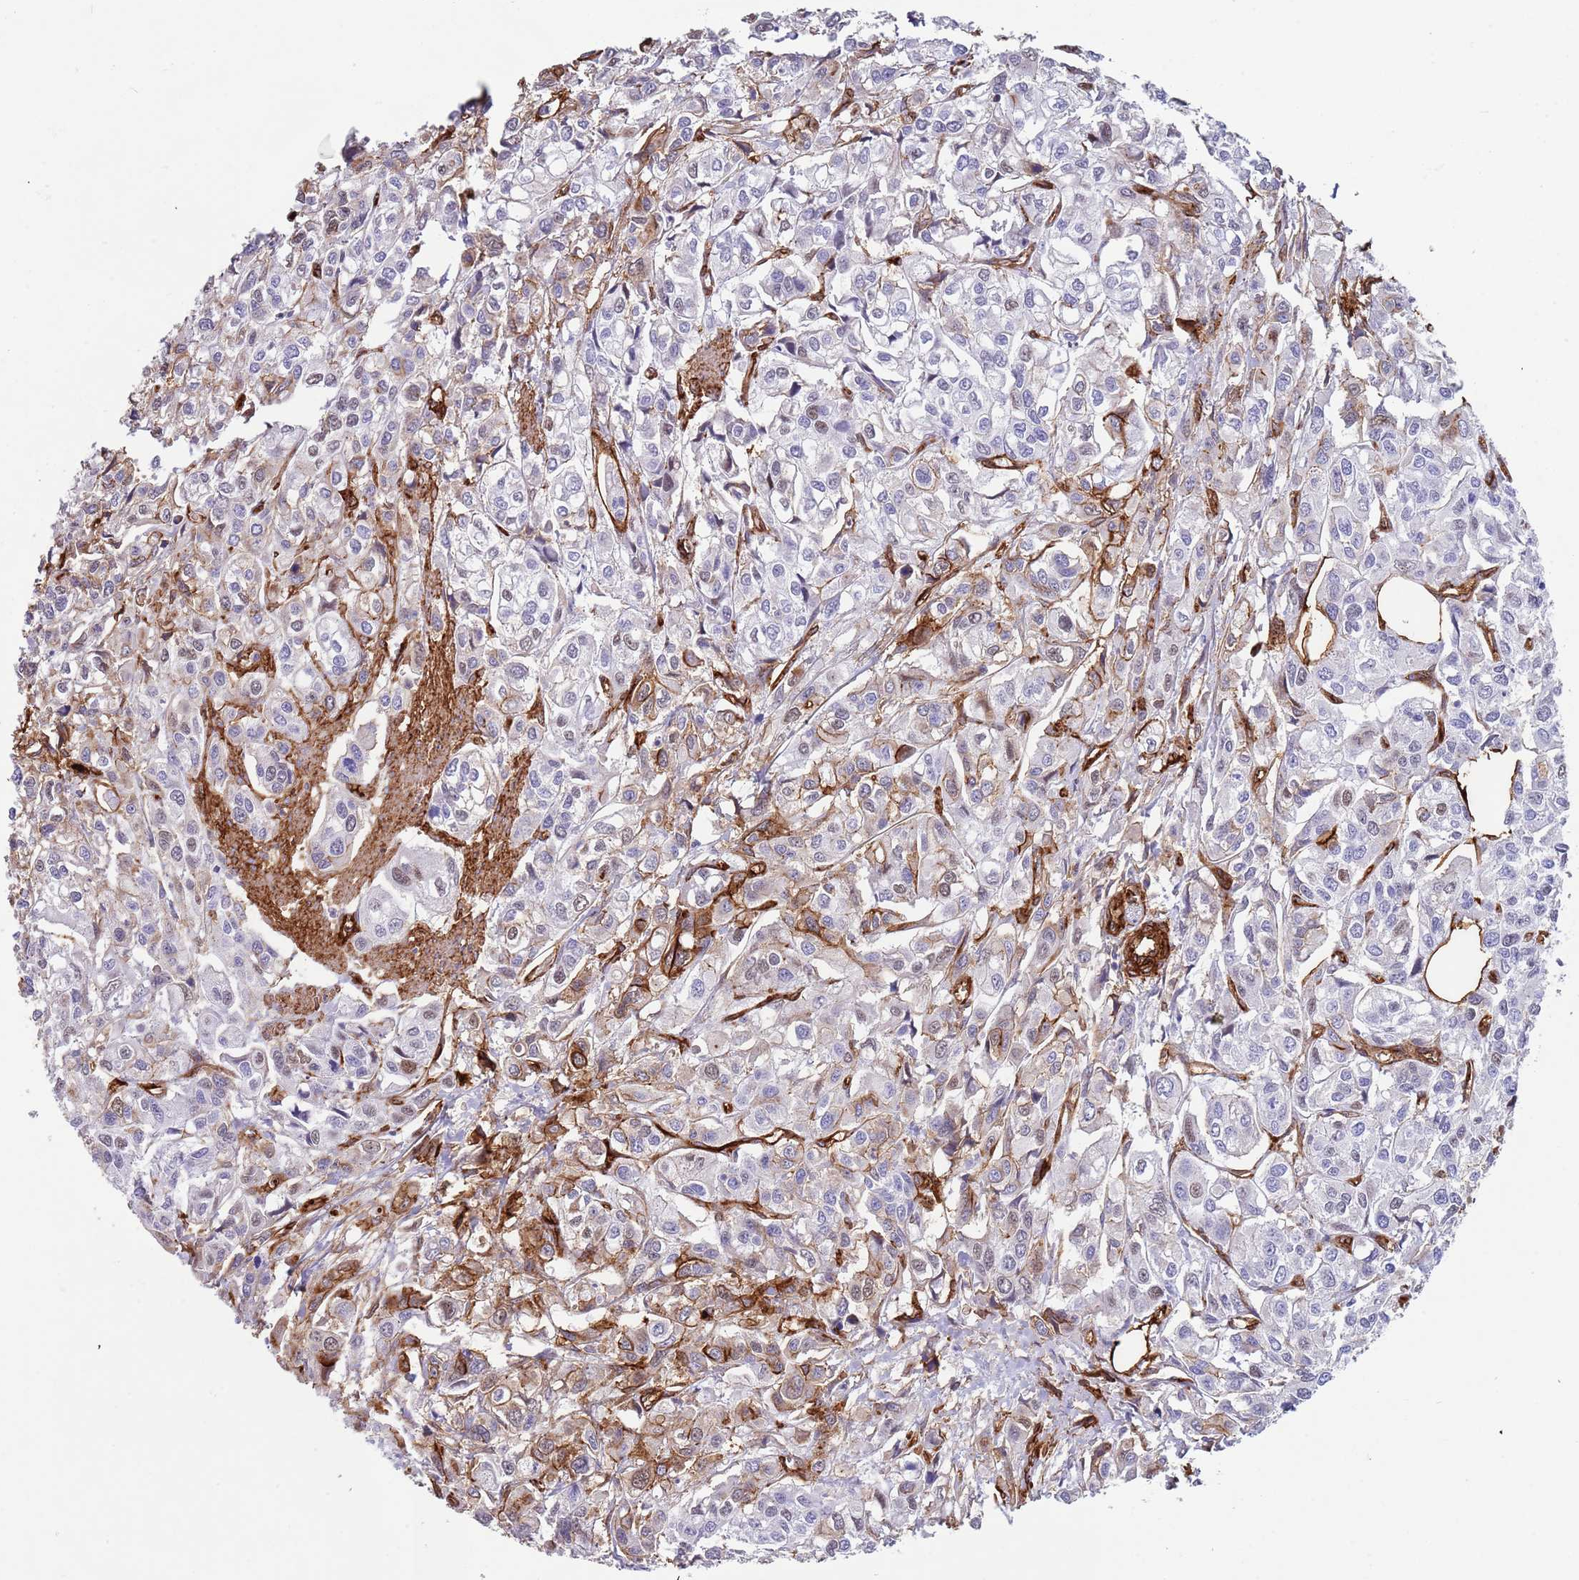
{"staining": {"intensity": "negative", "quantity": "none", "location": "none"}, "tissue": "urothelial cancer", "cell_type": "Tumor cells", "image_type": "cancer", "snomed": [{"axis": "morphology", "description": "Urothelial carcinoma, High grade"}, {"axis": "topography", "description": "Urinary bladder"}], "caption": "Micrograph shows no significant protein staining in tumor cells of urothelial cancer.", "gene": "CAV2", "patient": {"sex": "male", "age": 67}}